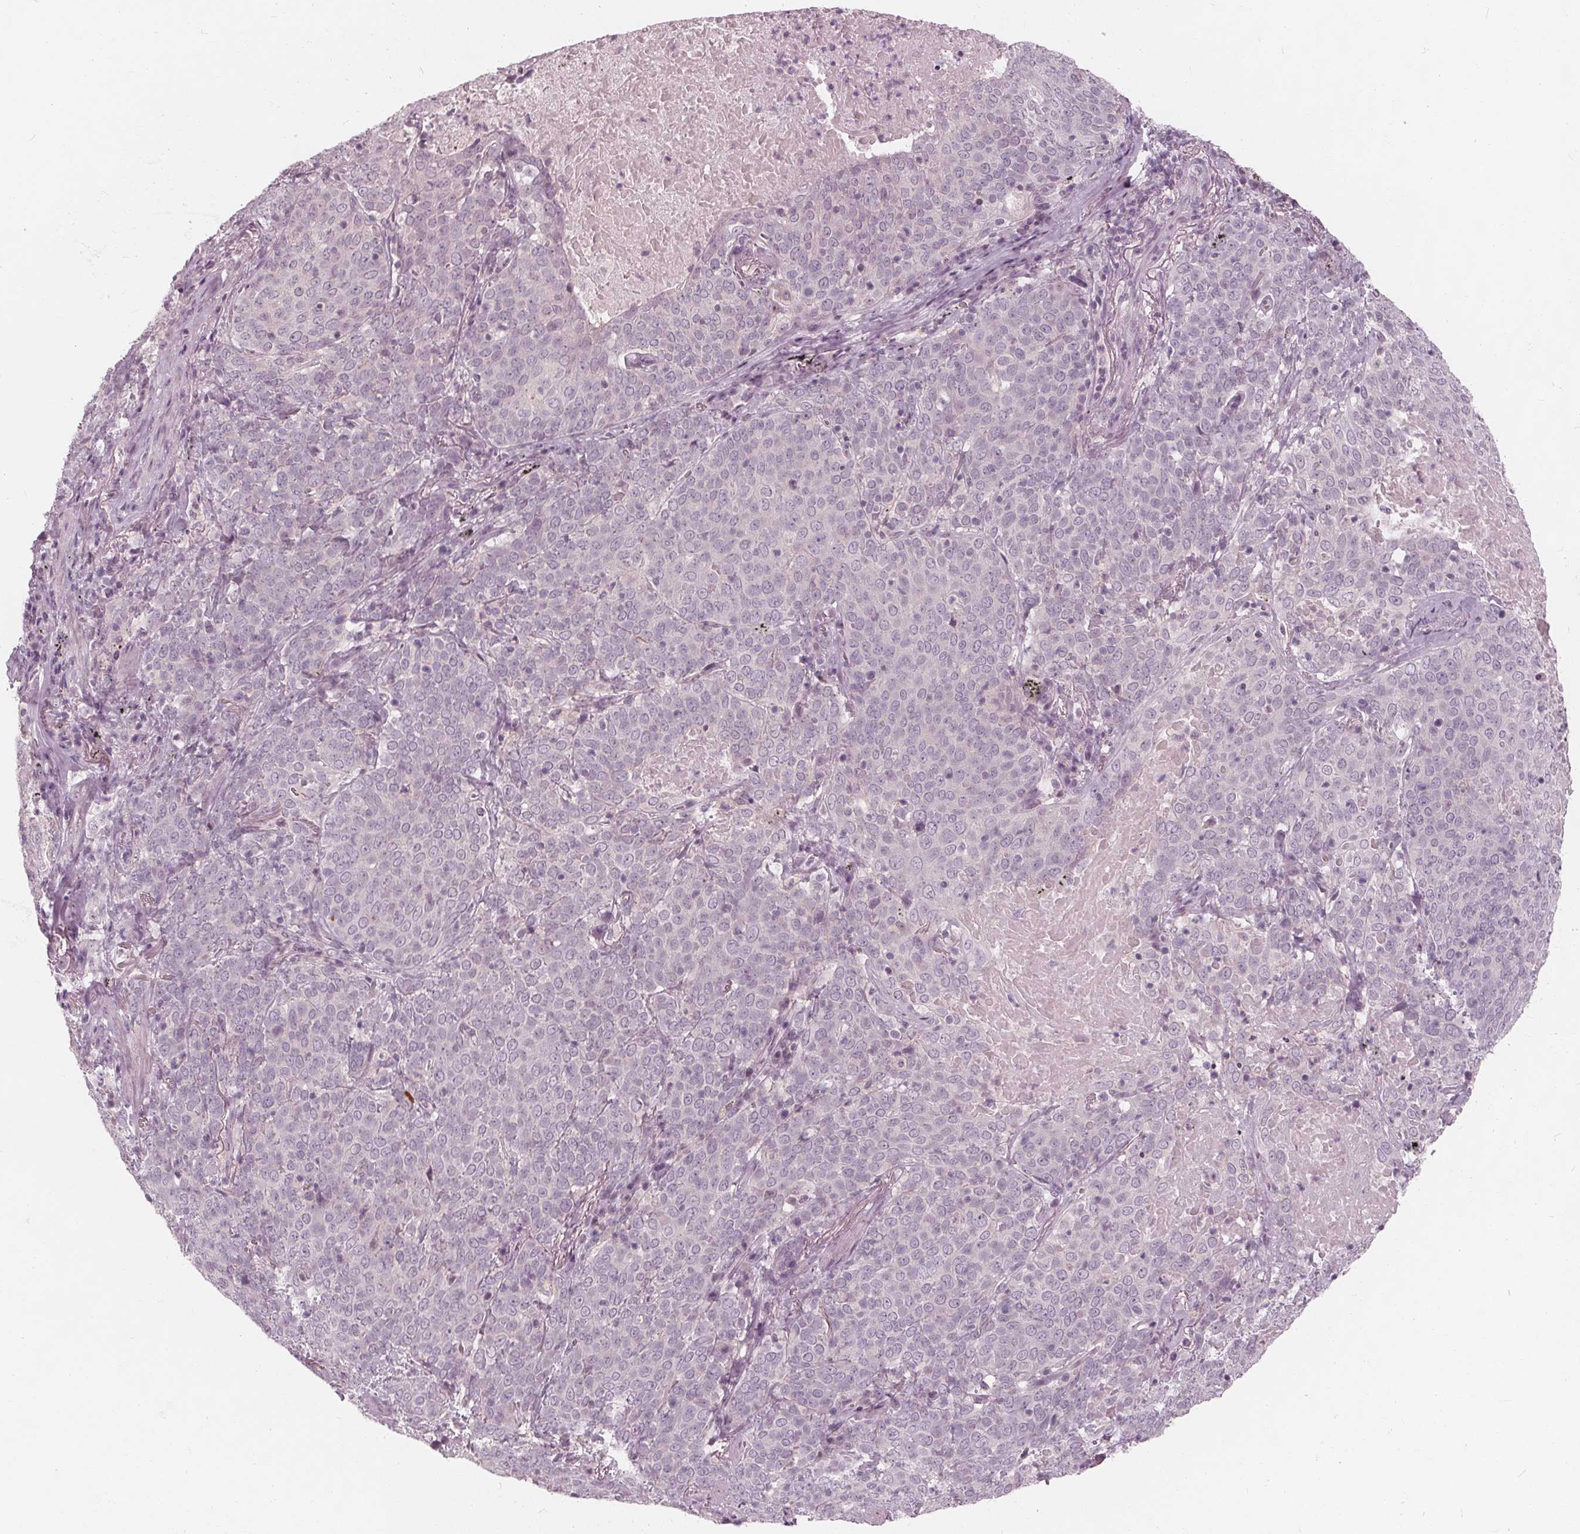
{"staining": {"intensity": "negative", "quantity": "none", "location": "none"}, "tissue": "lung cancer", "cell_type": "Tumor cells", "image_type": "cancer", "snomed": [{"axis": "morphology", "description": "Squamous cell carcinoma, NOS"}, {"axis": "topography", "description": "Lung"}], "caption": "There is no significant expression in tumor cells of lung cancer.", "gene": "SAT2", "patient": {"sex": "male", "age": 82}}